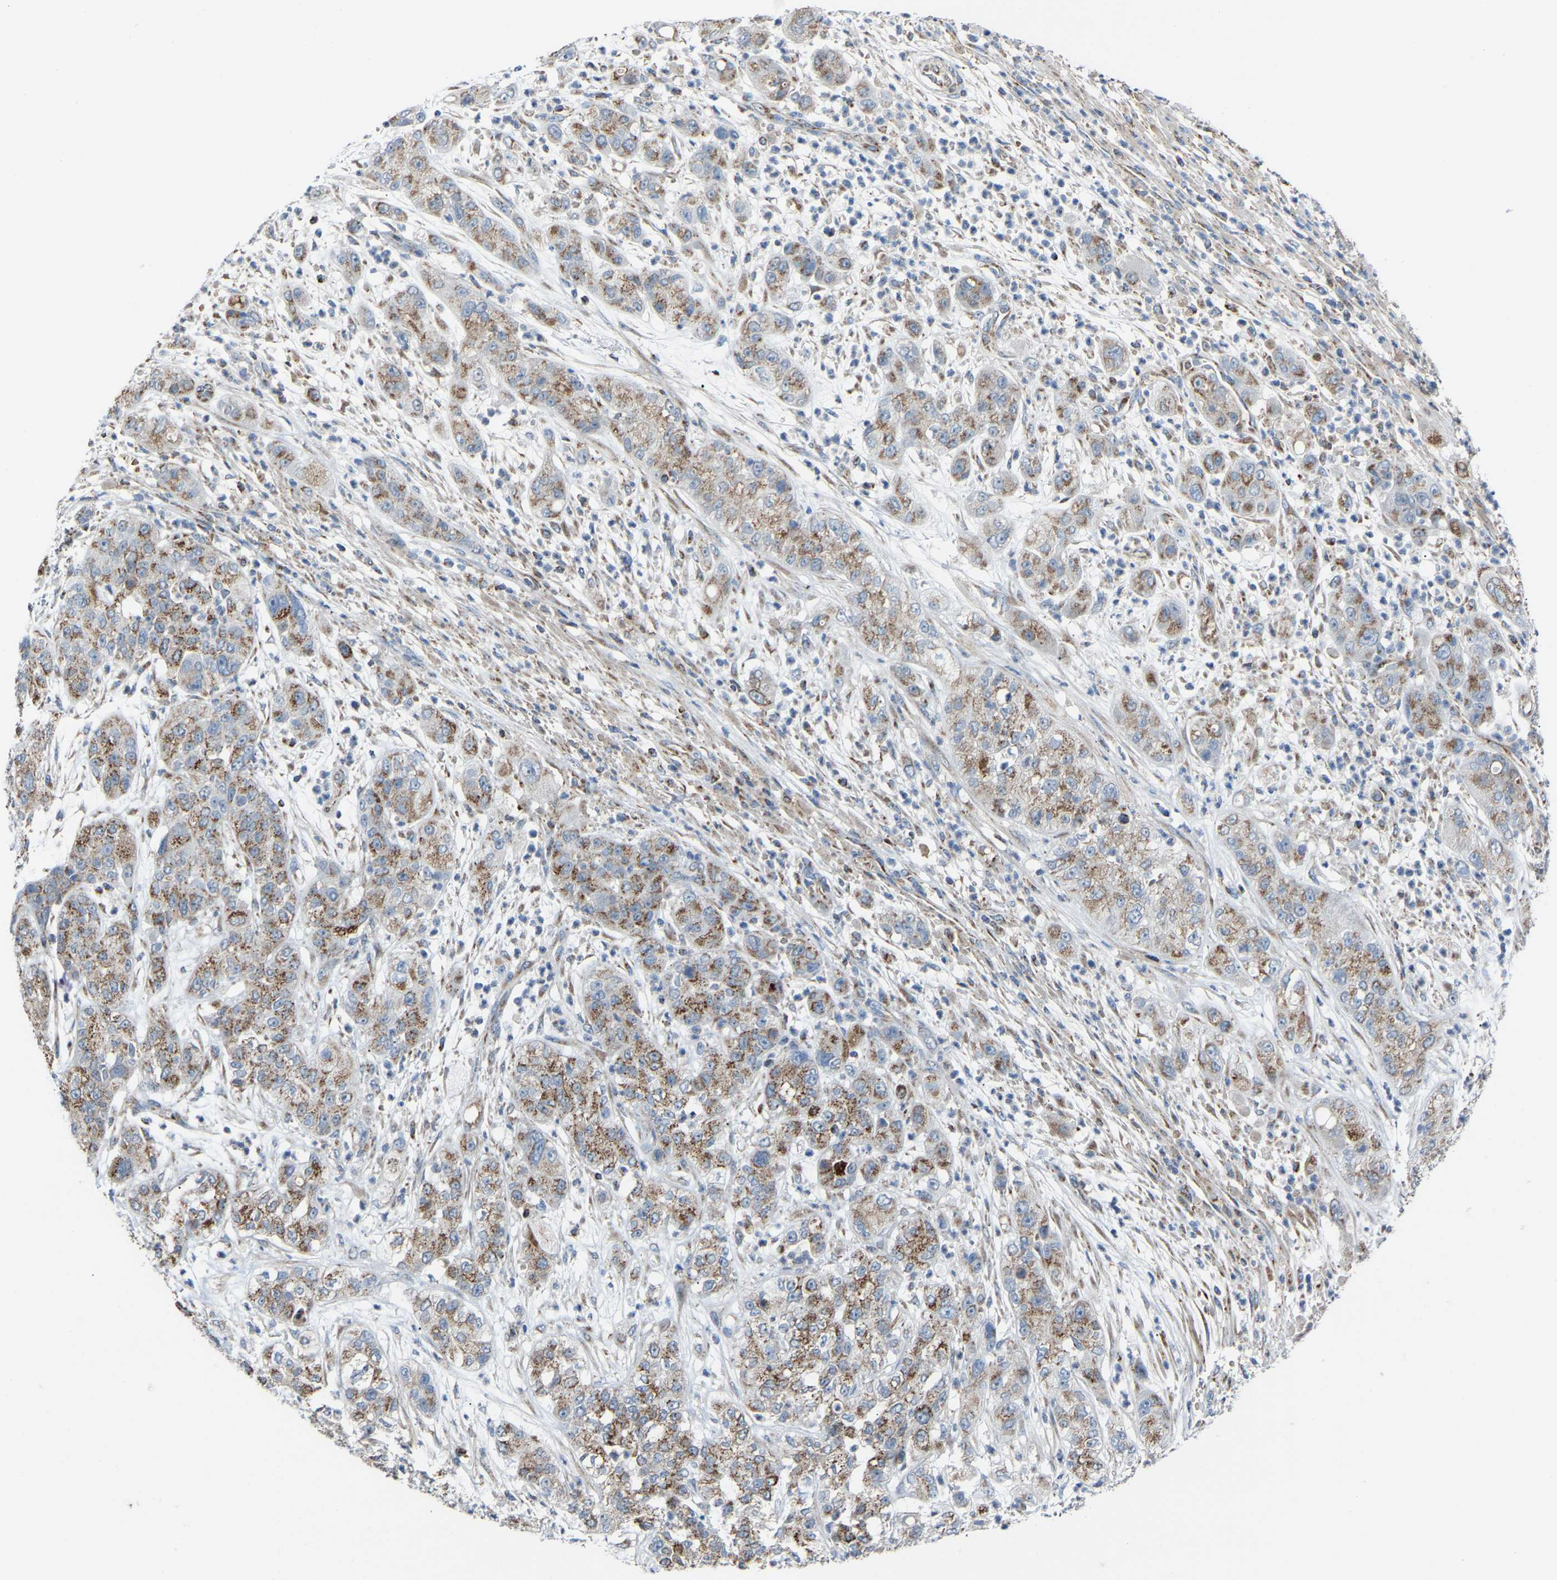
{"staining": {"intensity": "moderate", "quantity": ">75%", "location": "cytoplasmic/membranous"}, "tissue": "pancreatic cancer", "cell_type": "Tumor cells", "image_type": "cancer", "snomed": [{"axis": "morphology", "description": "Adenocarcinoma, NOS"}, {"axis": "topography", "description": "Pancreas"}], "caption": "Protein positivity by IHC shows moderate cytoplasmic/membranous staining in about >75% of tumor cells in adenocarcinoma (pancreatic).", "gene": "CANT1", "patient": {"sex": "female", "age": 78}}